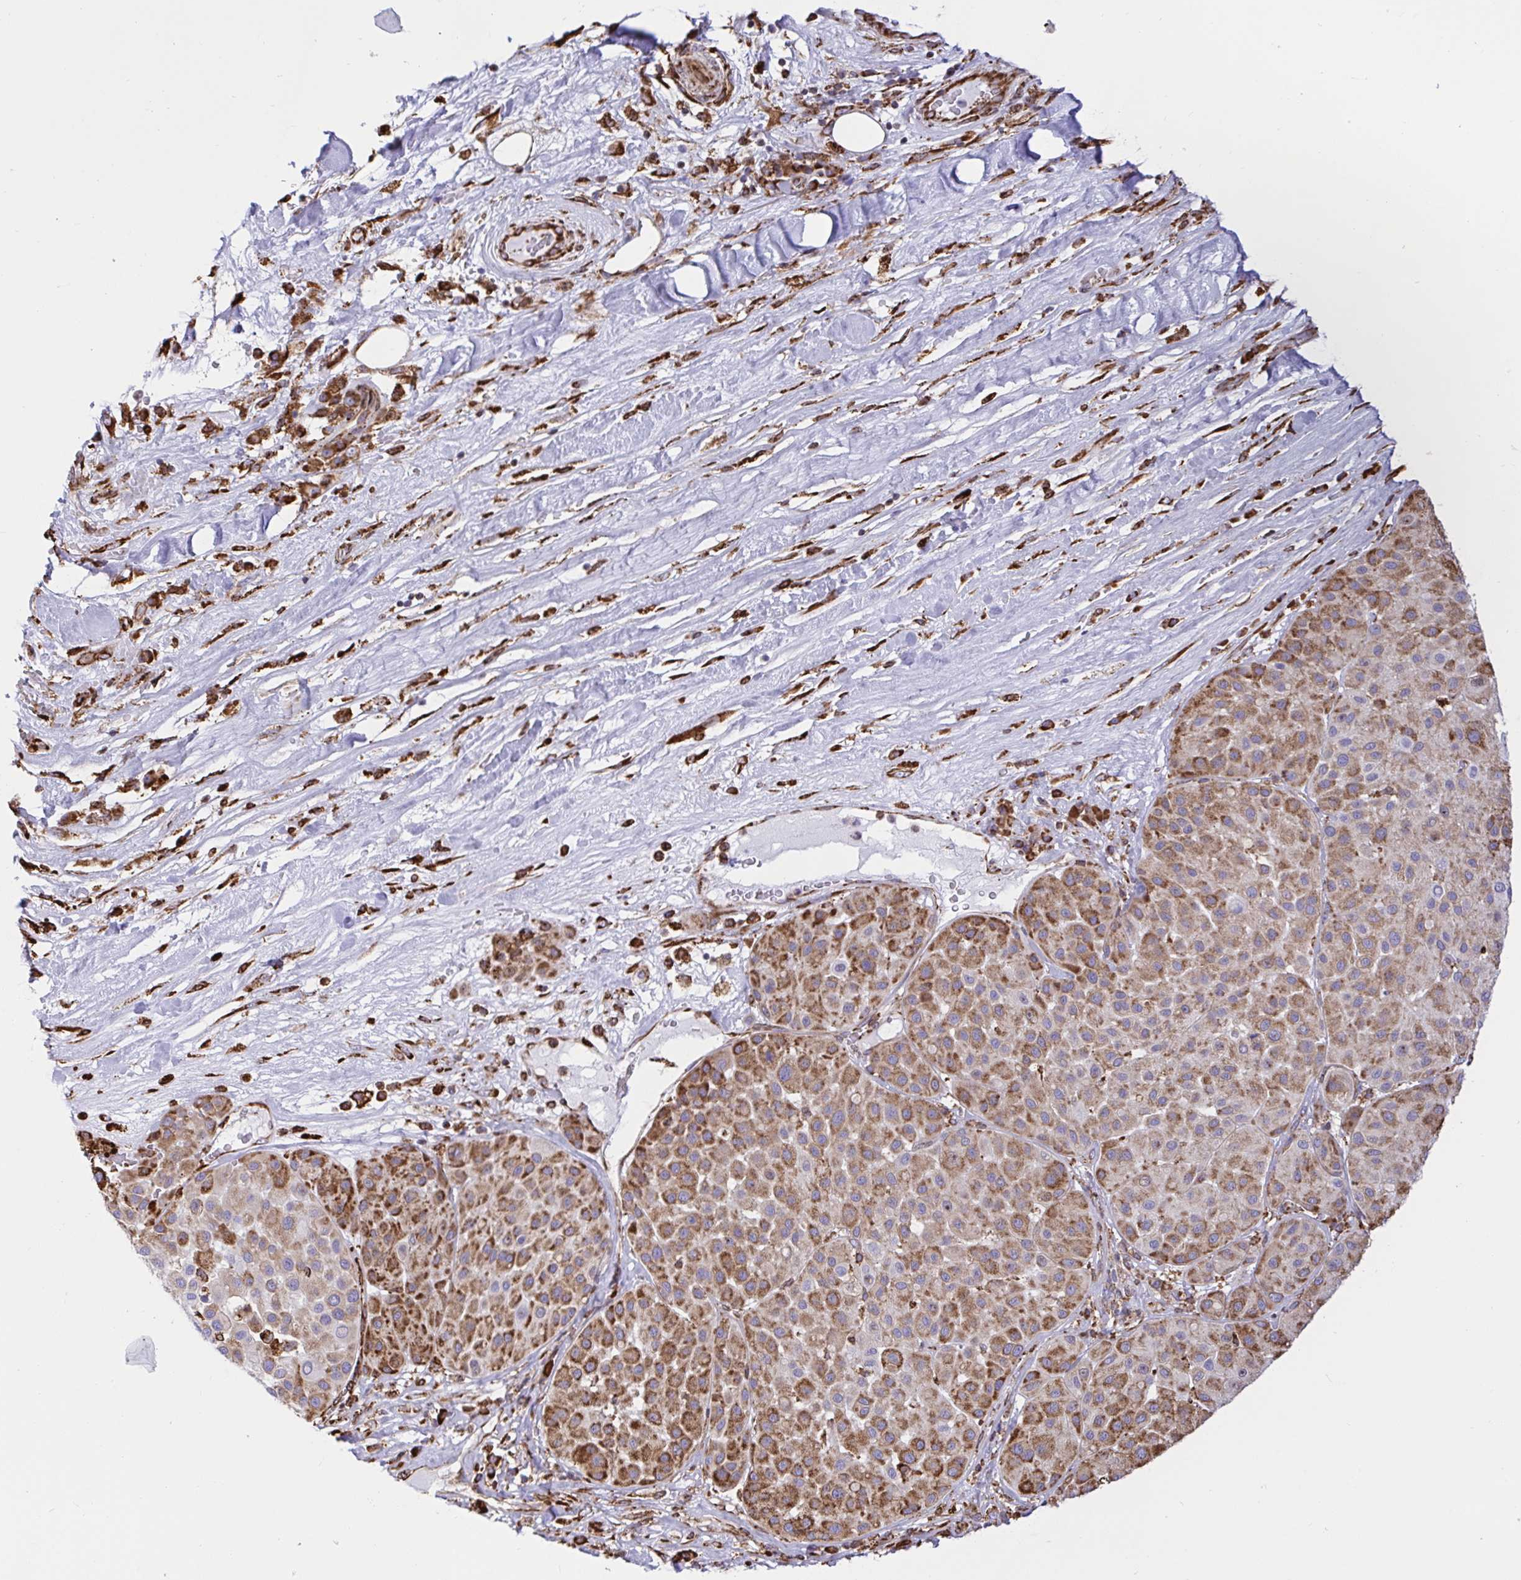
{"staining": {"intensity": "moderate", "quantity": ">75%", "location": "cytoplasmic/membranous"}, "tissue": "melanoma", "cell_type": "Tumor cells", "image_type": "cancer", "snomed": [{"axis": "morphology", "description": "Malignant melanoma, Metastatic site"}, {"axis": "topography", "description": "Smooth muscle"}], "caption": "An immunohistochemistry (IHC) micrograph of tumor tissue is shown. Protein staining in brown labels moderate cytoplasmic/membranous positivity in melanoma within tumor cells.", "gene": "CLGN", "patient": {"sex": "male", "age": 41}}